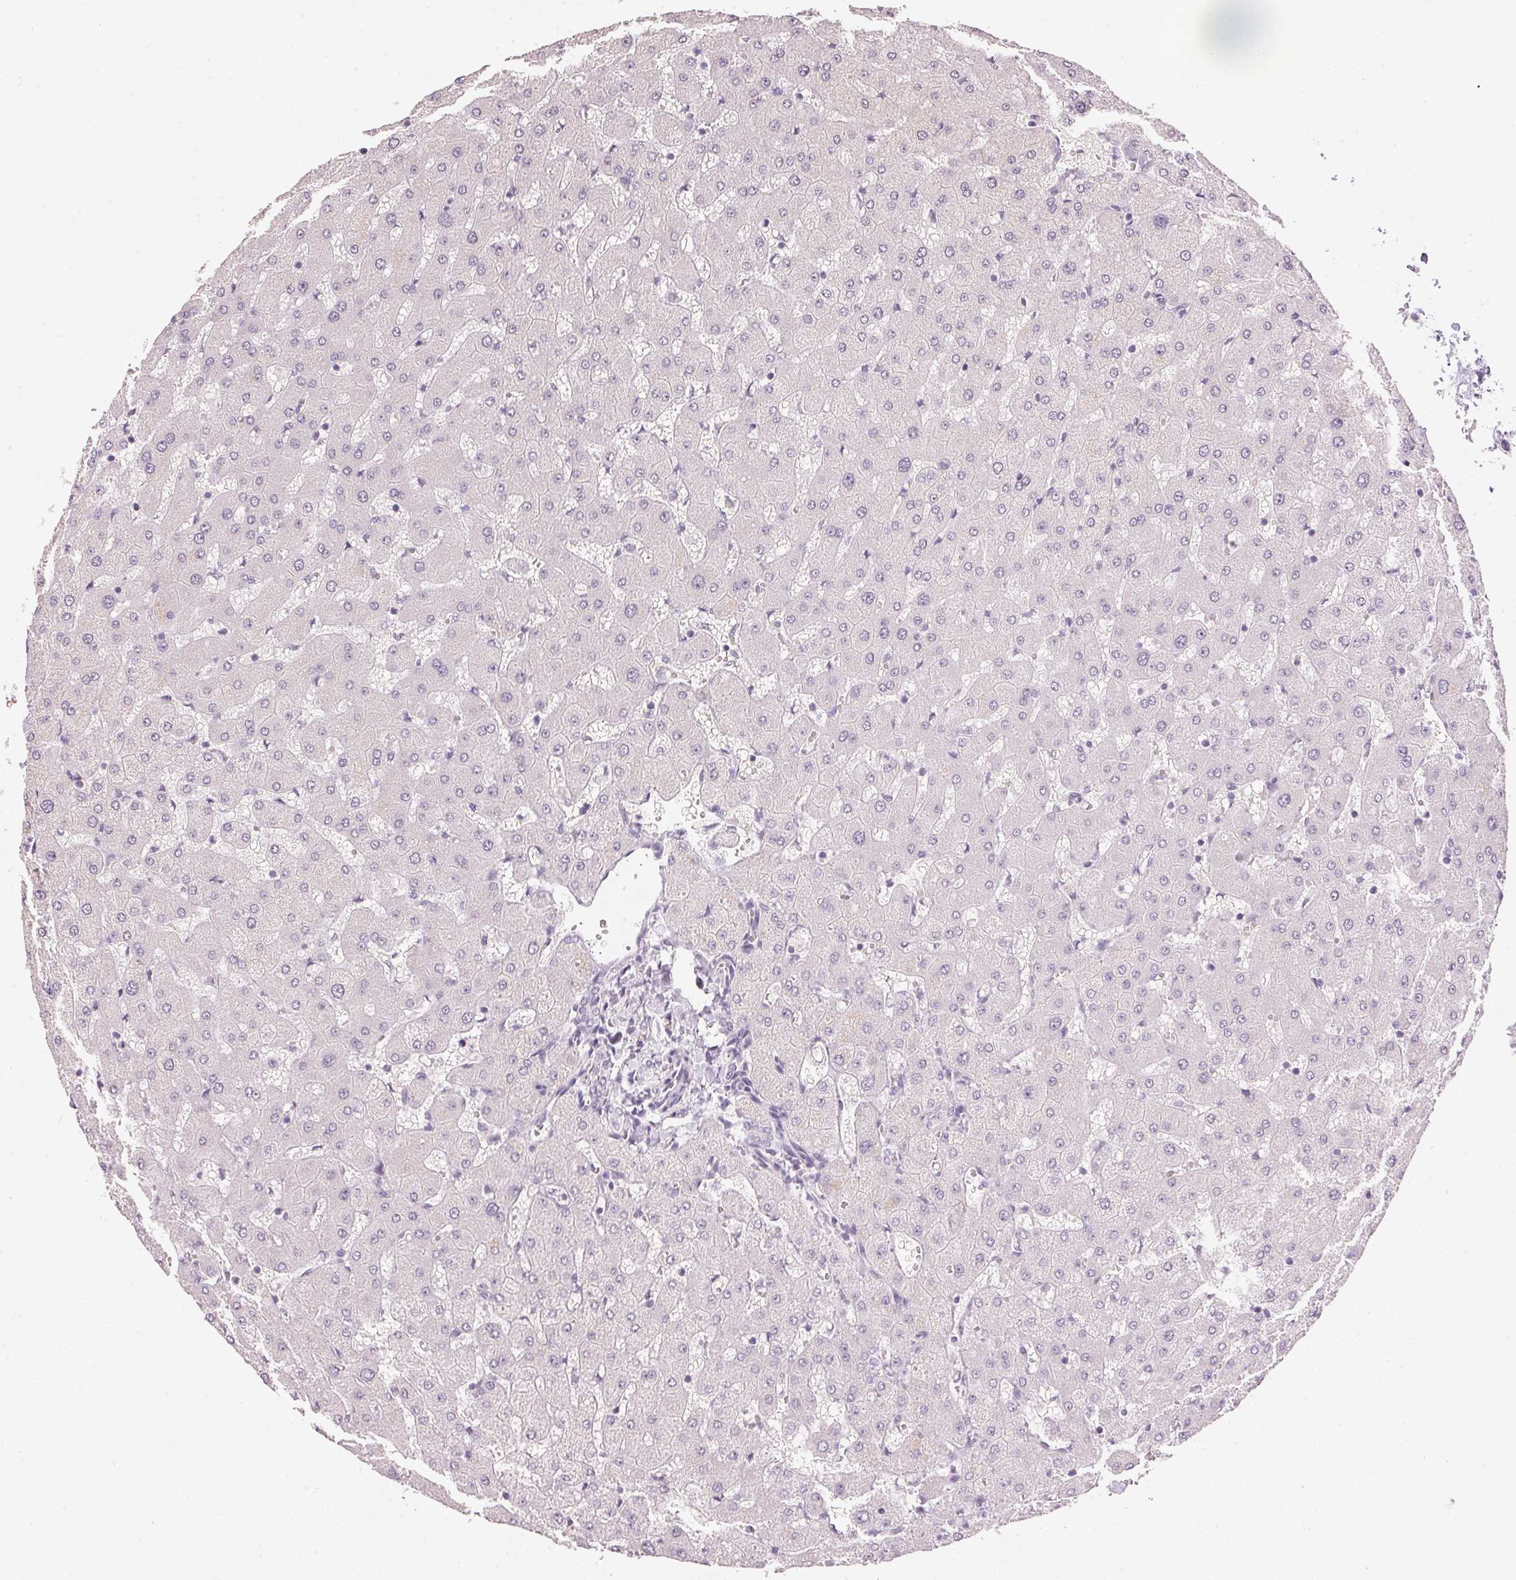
{"staining": {"intensity": "negative", "quantity": "none", "location": "none"}, "tissue": "liver", "cell_type": "Cholangiocytes", "image_type": "normal", "snomed": [{"axis": "morphology", "description": "Normal tissue, NOS"}, {"axis": "topography", "description": "Liver"}], "caption": "Immunohistochemical staining of benign liver exhibits no significant expression in cholangiocytes. (Stains: DAB immunohistochemistry (IHC) with hematoxylin counter stain, Microscopy: brightfield microscopy at high magnification).", "gene": "IGFBP1", "patient": {"sex": "female", "age": 63}}